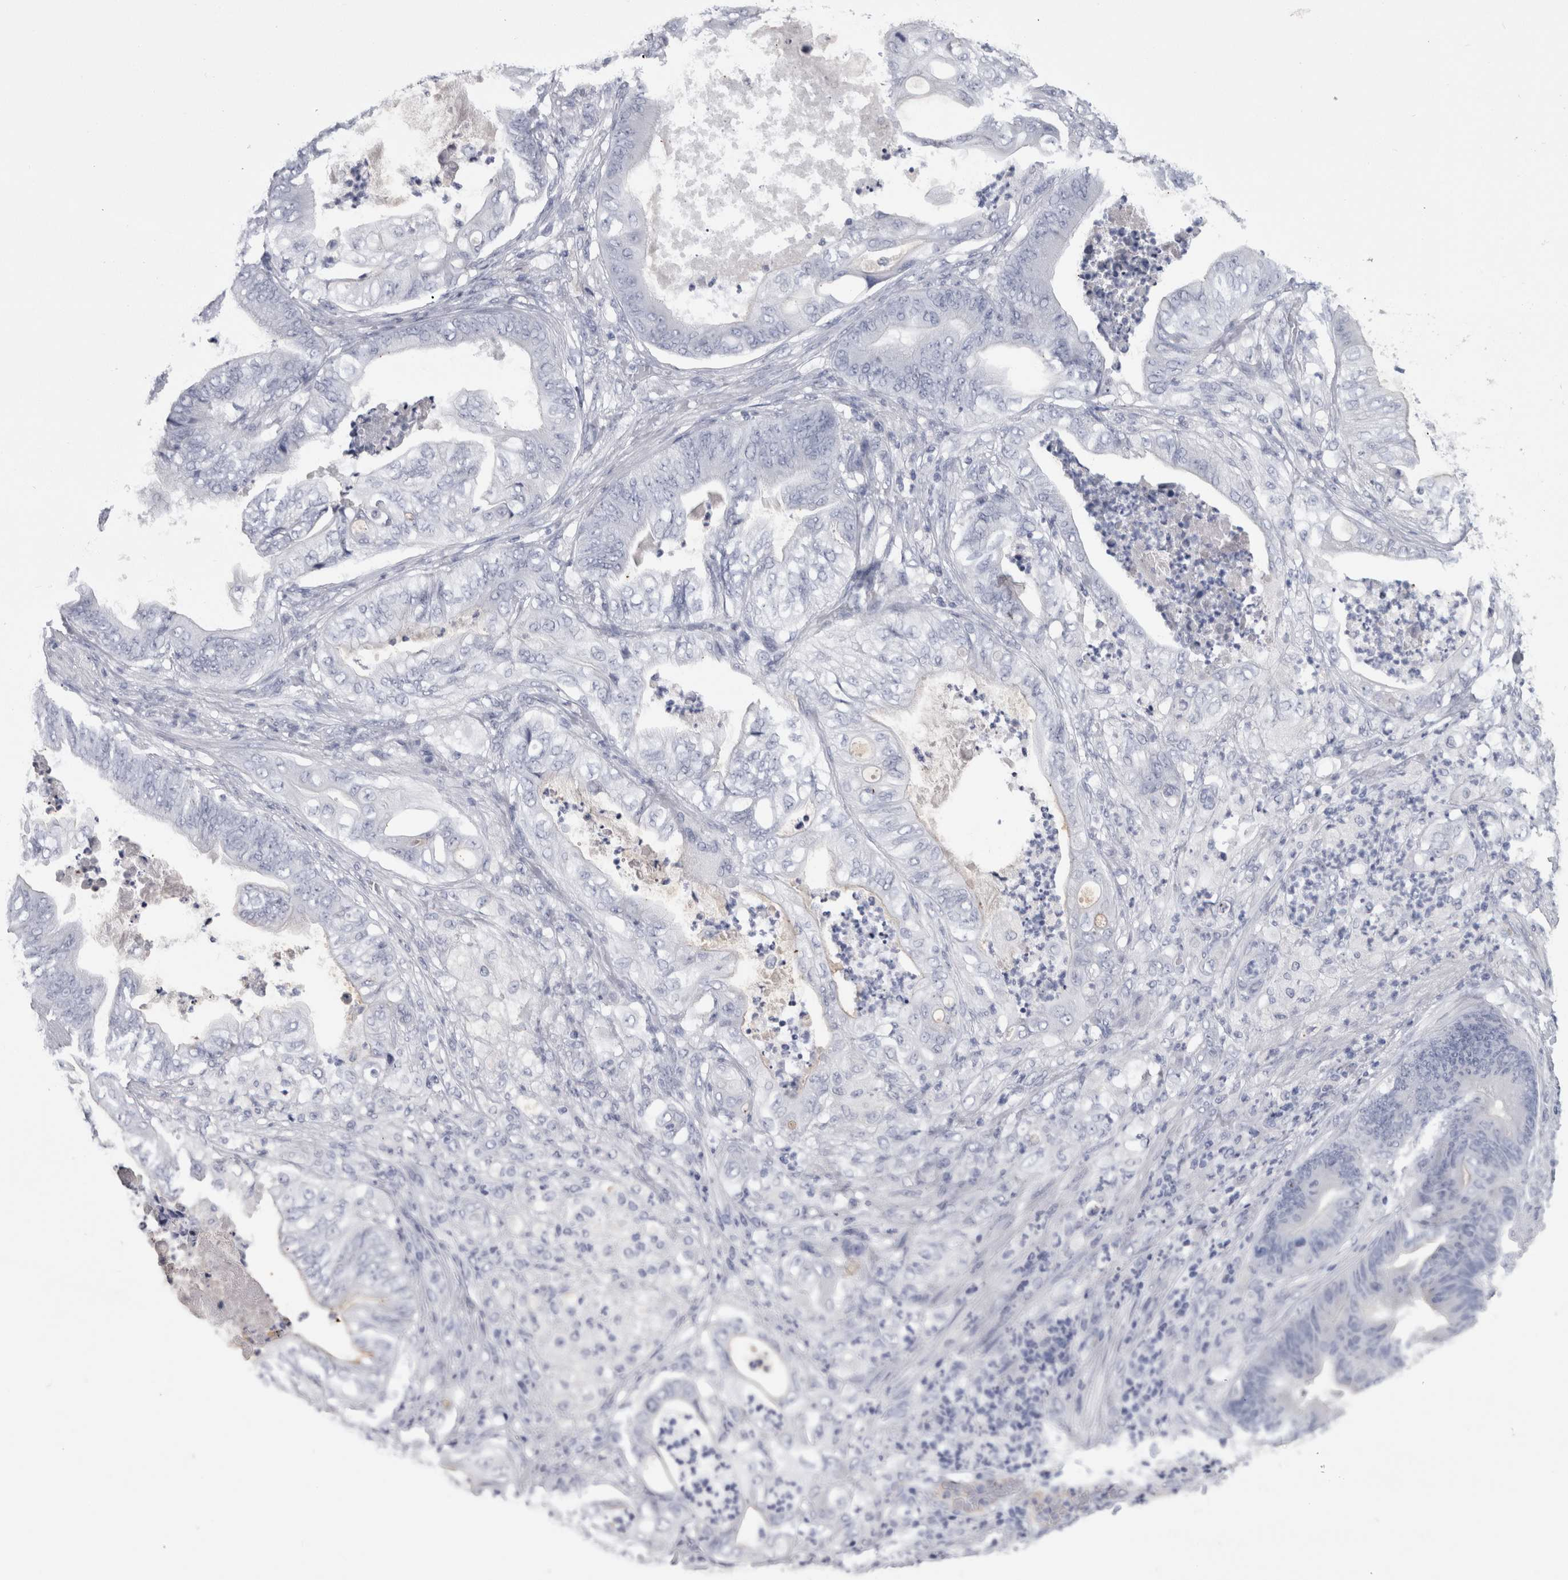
{"staining": {"intensity": "negative", "quantity": "none", "location": "none"}, "tissue": "stomach cancer", "cell_type": "Tumor cells", "image_type": "cancer", "snomed": [{"axis": "morphology", "description": "Adenocarcinoma, NOS"}, {"axis": "topography", "description": "Stomach"}], "caption": "Stomach cancer (adenocarcinoma) was stained to show a protein in brown. There is no significant staining in tumor cells.", "gene": "PAX5", "patient": {"sex": "female", "age": 73}}